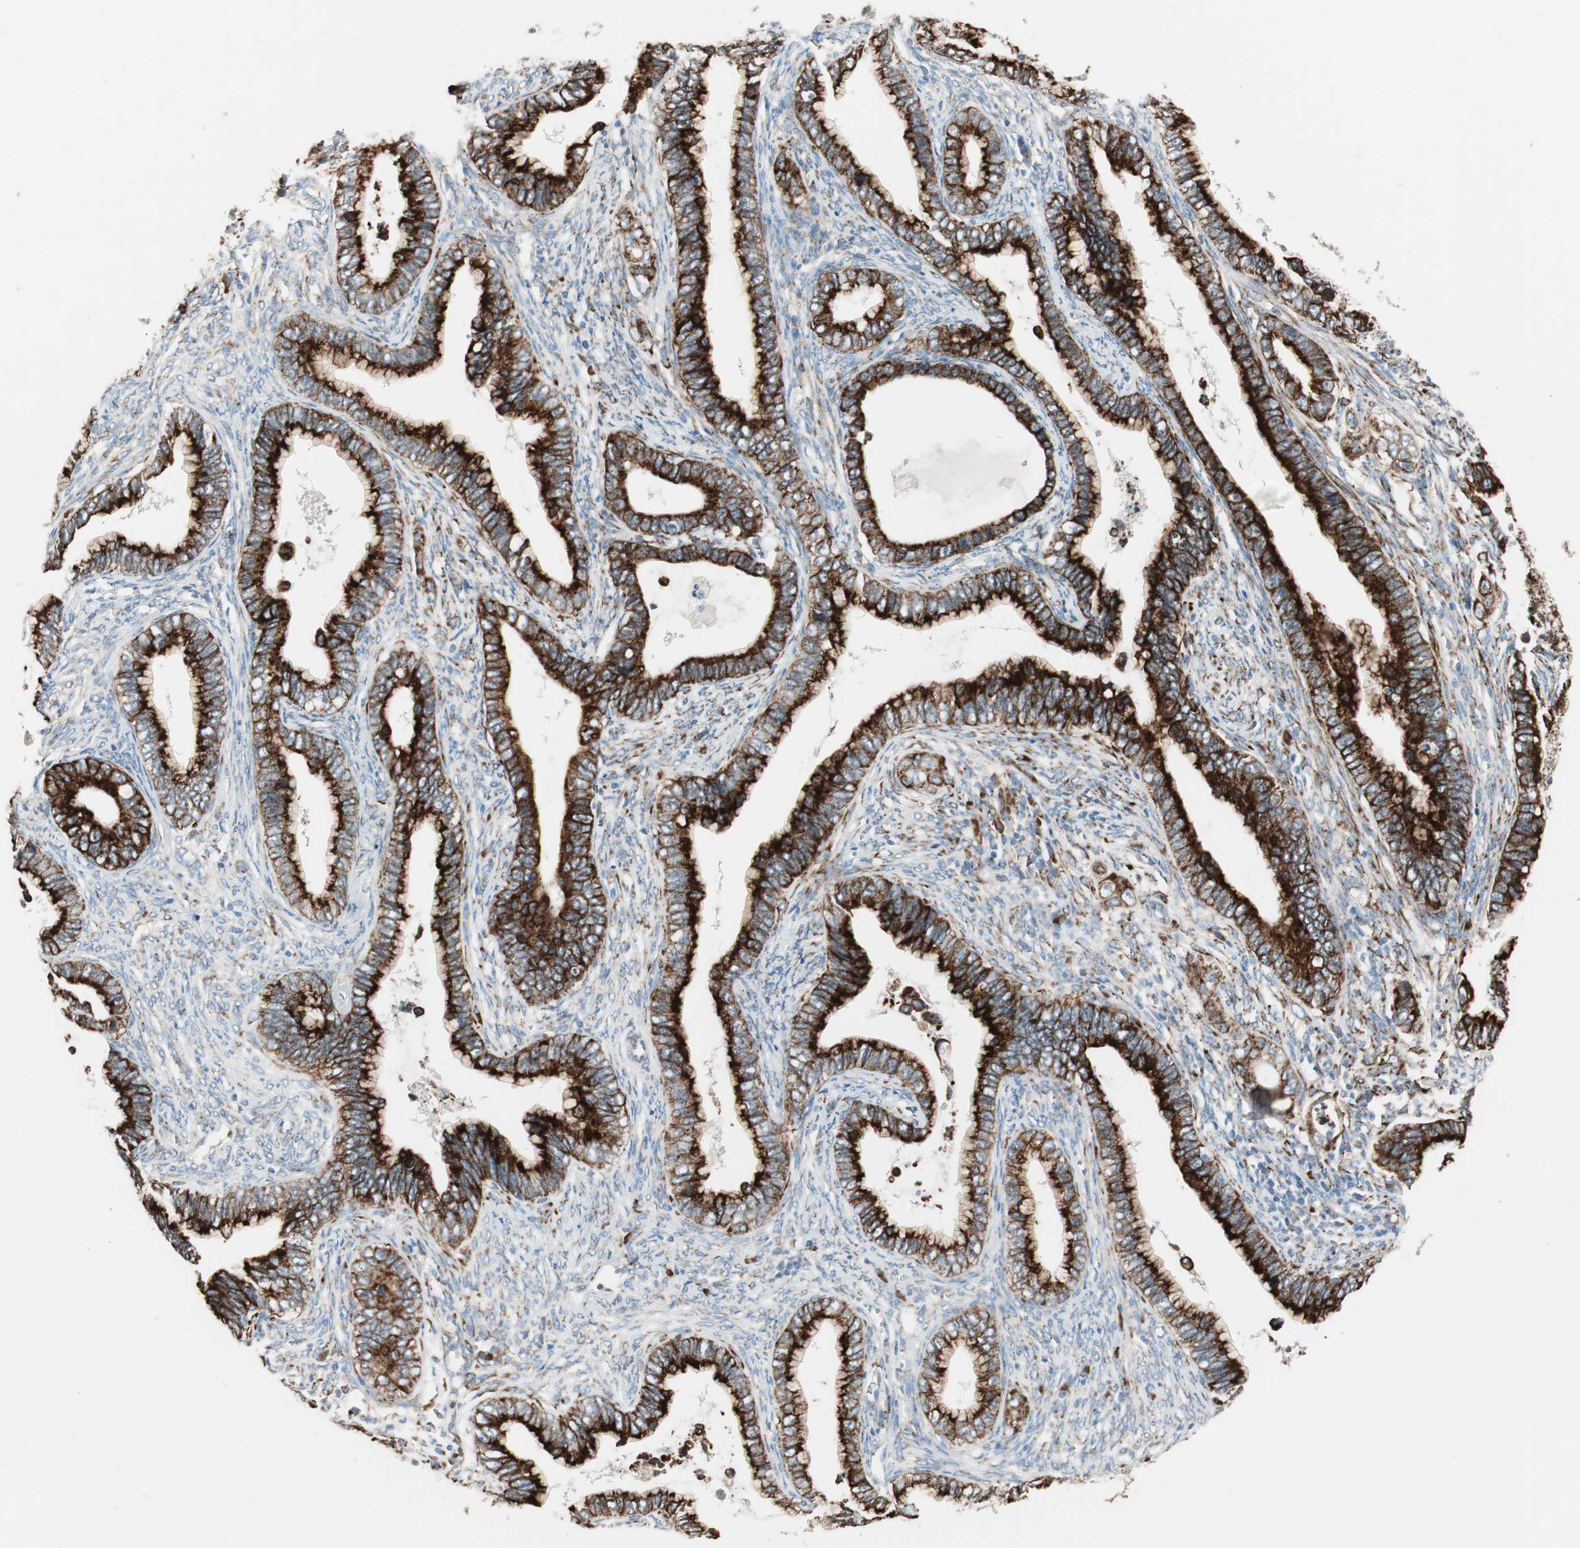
{"staining": {"intensity": "strong", "quantity": ">75%", "location": "cytoplasmic/membranous"}, "tissue": "cervical cancer", "cell_type": "Tumor cells", "image_type": "cancer", "snomed": [{"axis": "morphology", "description": "Adenocarcinoma, NOS"}, {"axis": "topography", "description": "Cervix"}], "caption": "This is an image of IHC staining of adenocarcinoma (cervical), which shows strong expression in the cytoplasmic/membranous of tumor cells.", "gene": "P4HTM", "patient": {"sex": "female", "age": 44}}